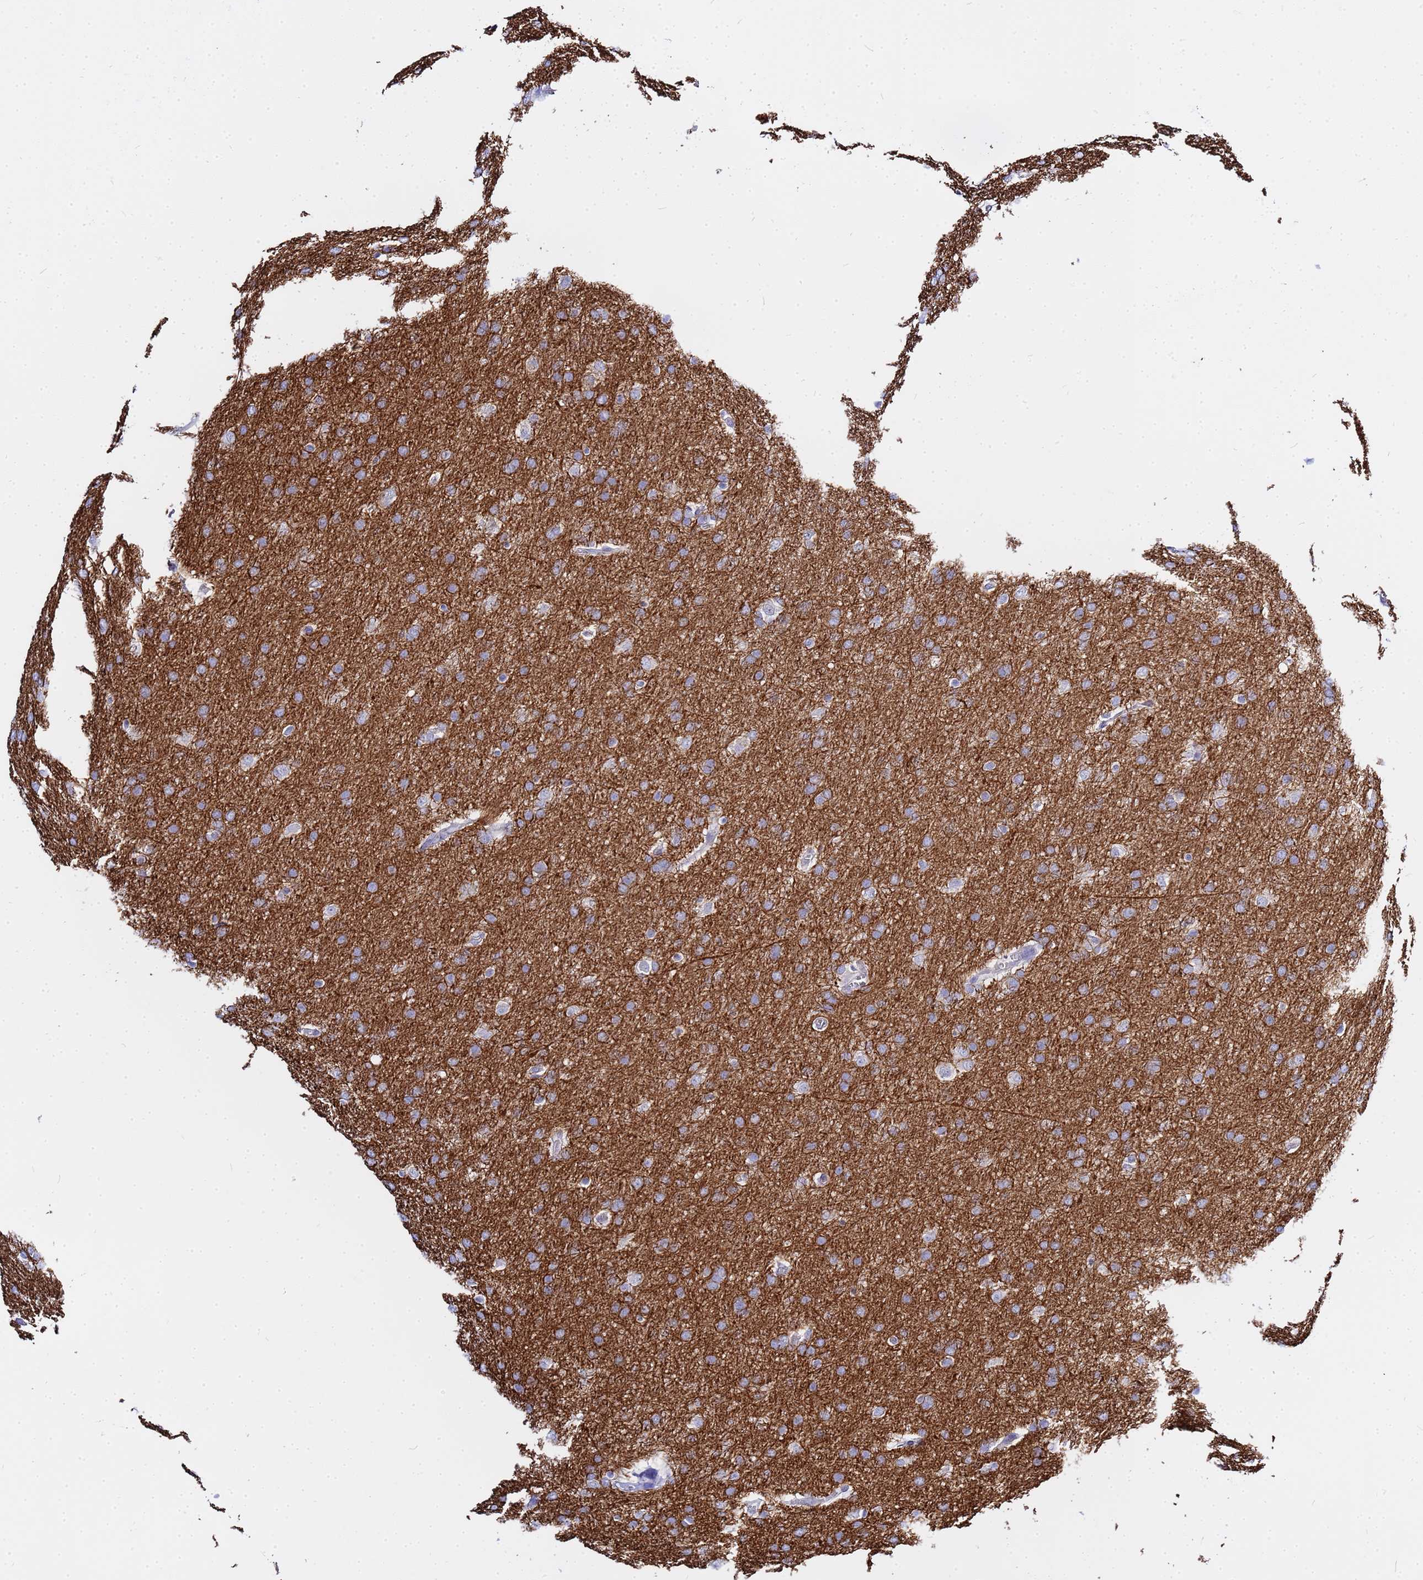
{"staining": {"intensity": "negative", "quantity": "none", "location": "none"}, "tissue": "glioma", "cell_type": "Tumor cells", "image_type": "cancer", "snomed": [{"axis": "morphology", "description": "Glioma, malignant, Low grade"}, {"axis": "topography", "description": "Brain"}], "caption": "Tumor cells show no significant protein expression in glioma.", "gene": "USP18", "patient": {"sex": "female", "age": 32}}